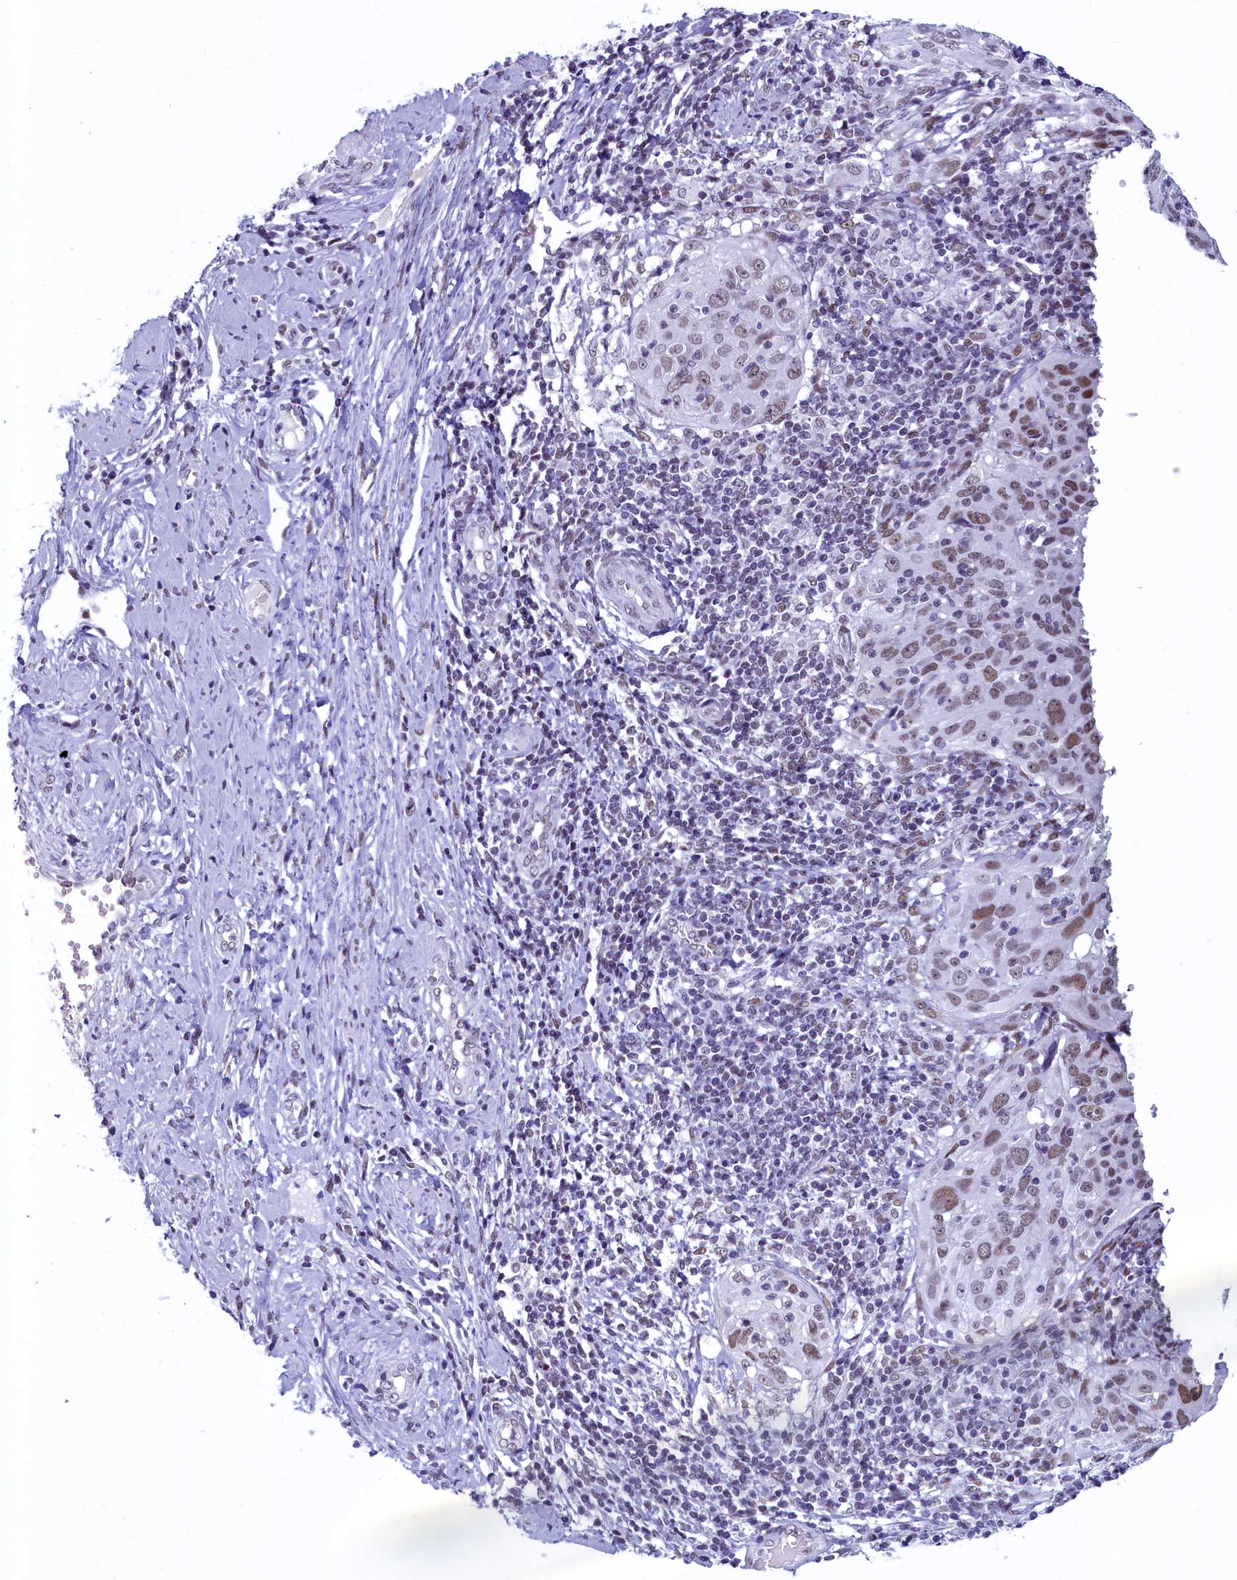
{"staining": {"intensity": "weak", "quantity": ">75%", "location": "nuclear"}, "tissue": "cervical cancer", "cell_type": "Tumor cells", "image_type": "cancer", "snomed": [{"axis": "morphology", "description": "Squamous cell carcinoma, NOS"}, {"axis": "topography", "description": "Cervix"}], "caption": "High-power microscopy captured an immunohistochemistry (IHC) photomicrograph of squamous cell carcinoma (cervical), revealing weak nuclear staining in approximately >75% of tumor cells.", "gene": "SUGP2", "patient": {"sex": "female", "age": 31}}